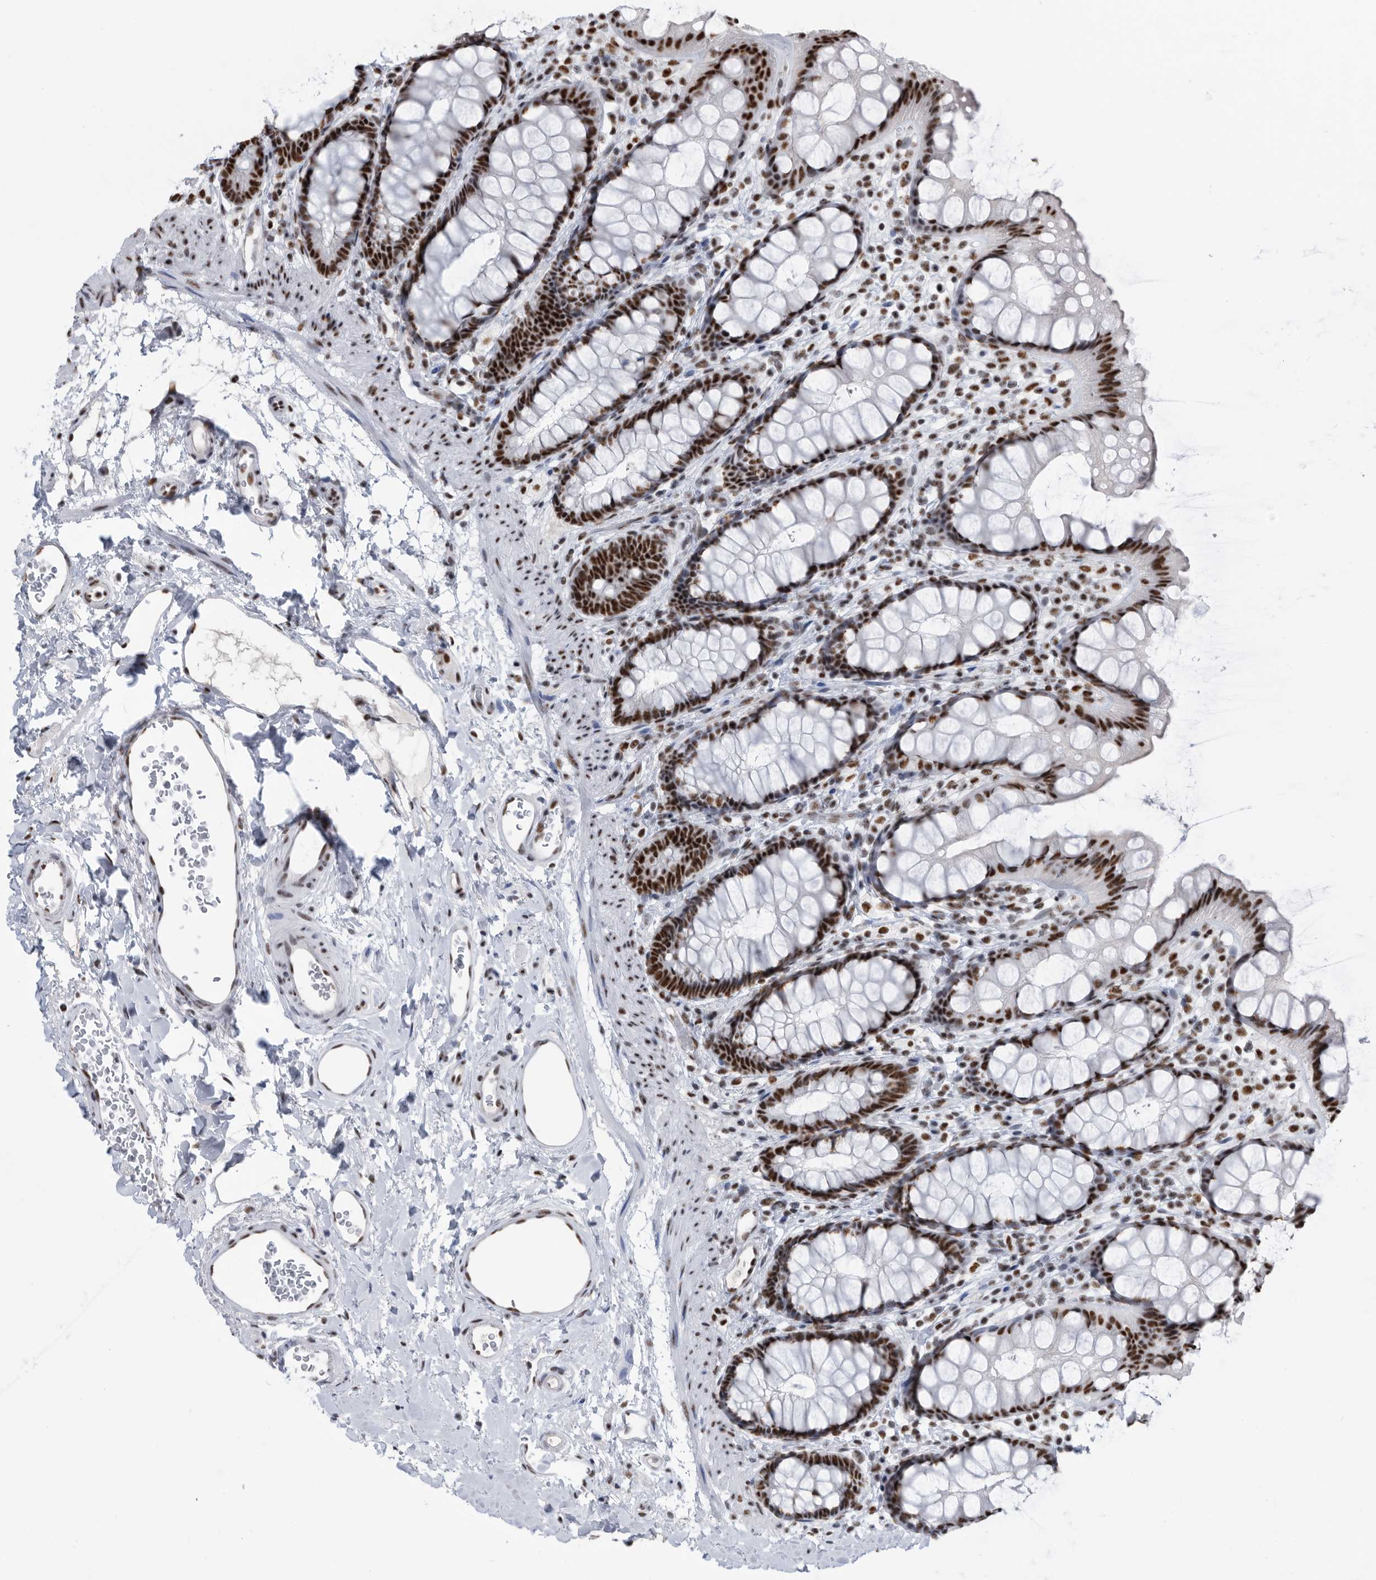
{"staining": {"intensity": "strong", "quantity": ">75%", "location": "nuclear"}, "tissue": "rectum", "cell_type": "Glandular cells", "image_type": "normal", "snomed": [{"axis": "morphology", "description": "Normal tissue, NOS"}, {"axis": "topography", "description": "Rectum"}], "caption": "Immunohistochemical staining of normal human rectum demonstrates >75% levels of strong nuclear protein staining in about >75% of glandular cells.", "gene": "SF3A1", "patient": {"sex": "female", "age": 65}}